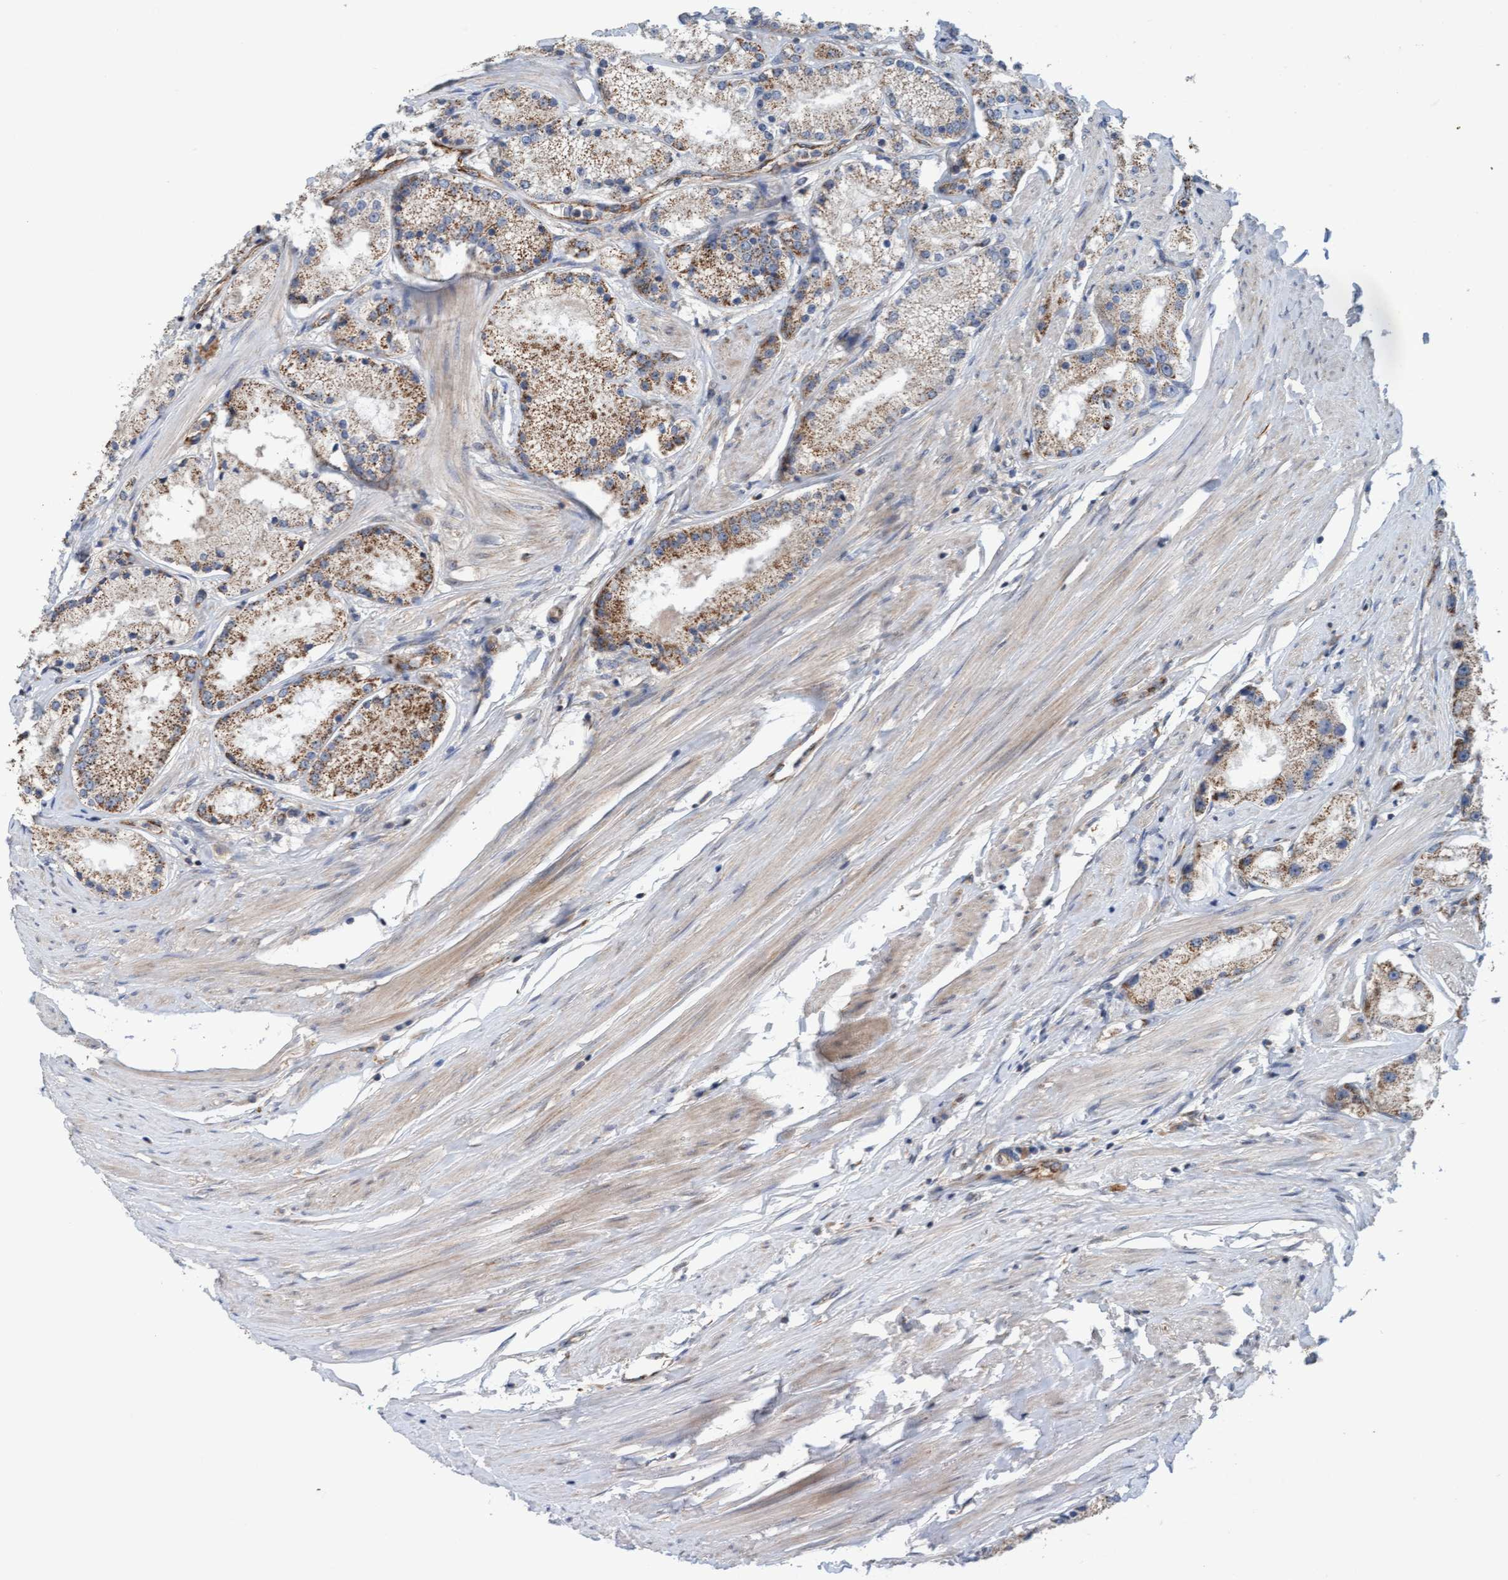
{"staining": {"intensity": "moderate", "quantity": ">75%", "location": "cytoplasmic/membranous"}, "tissue": "prostate cancer", "cell_type": "Tumor cells", "image_type": "cancer", "snomed": [{"axis": "morphology", "description": "Adenocarcinoma, Low grade"}, {"axis": "topography", "description": "Prostate"}], "caption": "This histopathology image exhibits prostate adenocarcinoma (low-grade) stained with IHC to label a protein in brown. The cytoplasmic/membranous of tumor cells show moderate positivity for the protein. Nuclei are counter-stained blue.", "gene": "ZNF566", "patient": {"sex": "male", "age": 63}}